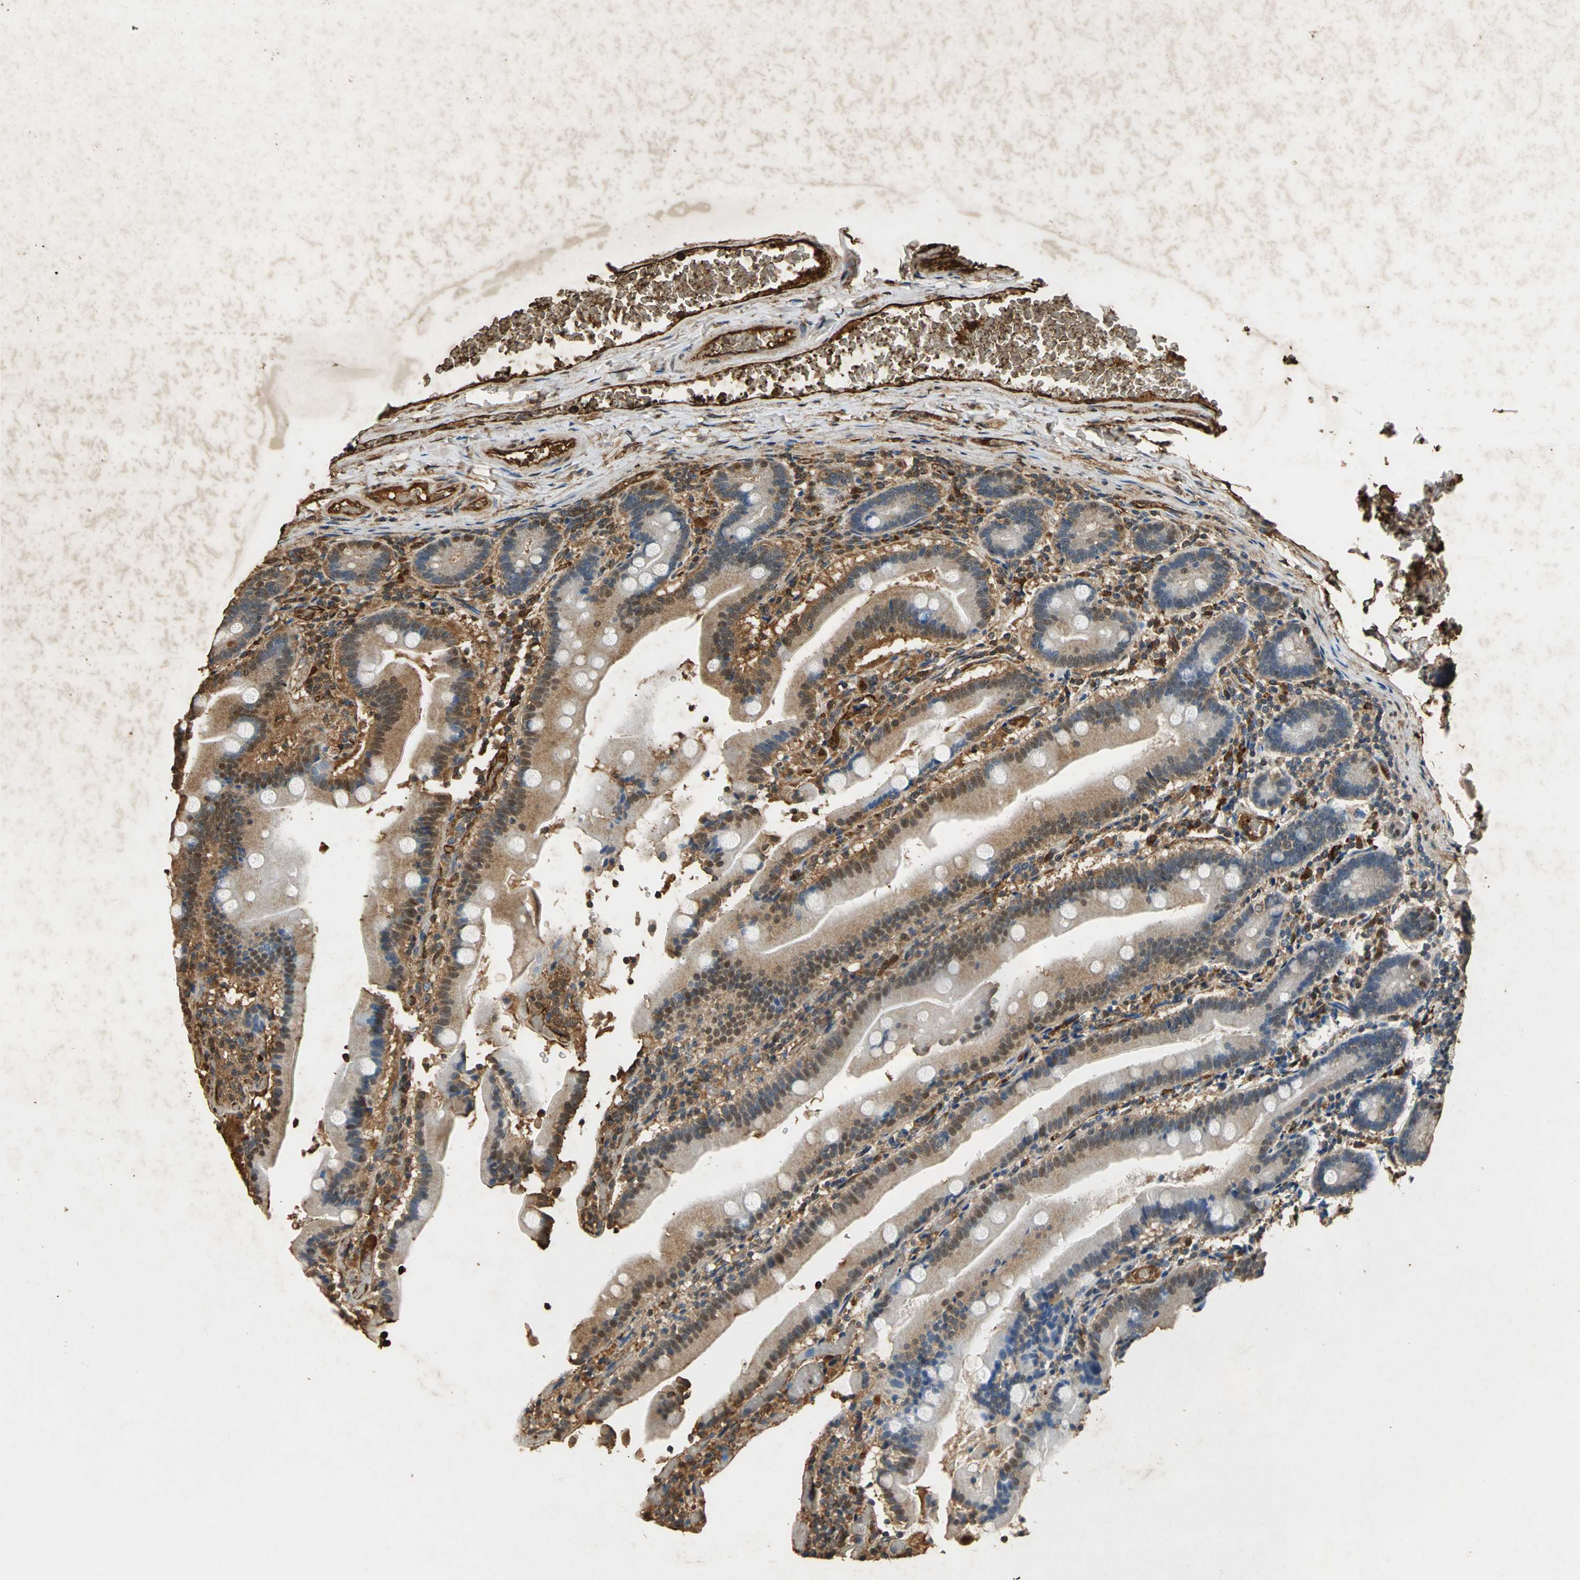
{"staining": {"intensity": "moderate", "quantity": ">75%", "location": "cytoplasmic/membranous"}, "tissue": "duodenum", "cell_type": "Glandular cells", "image_type": "normal", "snomed": [{"axis": "morphology", "description": "Normal tissue, NOS"}, {"axis": "topography", "description": "Duodenum"}], "caption": "High-magnification brightfield microscopy of unremarkable duodenum stained with DAB (3,3'-diaminobenzidine) (brown) and counterstained with hematoxylin (blue). glandular cells exhibit moderate cytoplasmic/membranous positivity is present in about>75% of cells.", "gene": "GAPDH", "patient": {"sex": "female", "age": 53}}